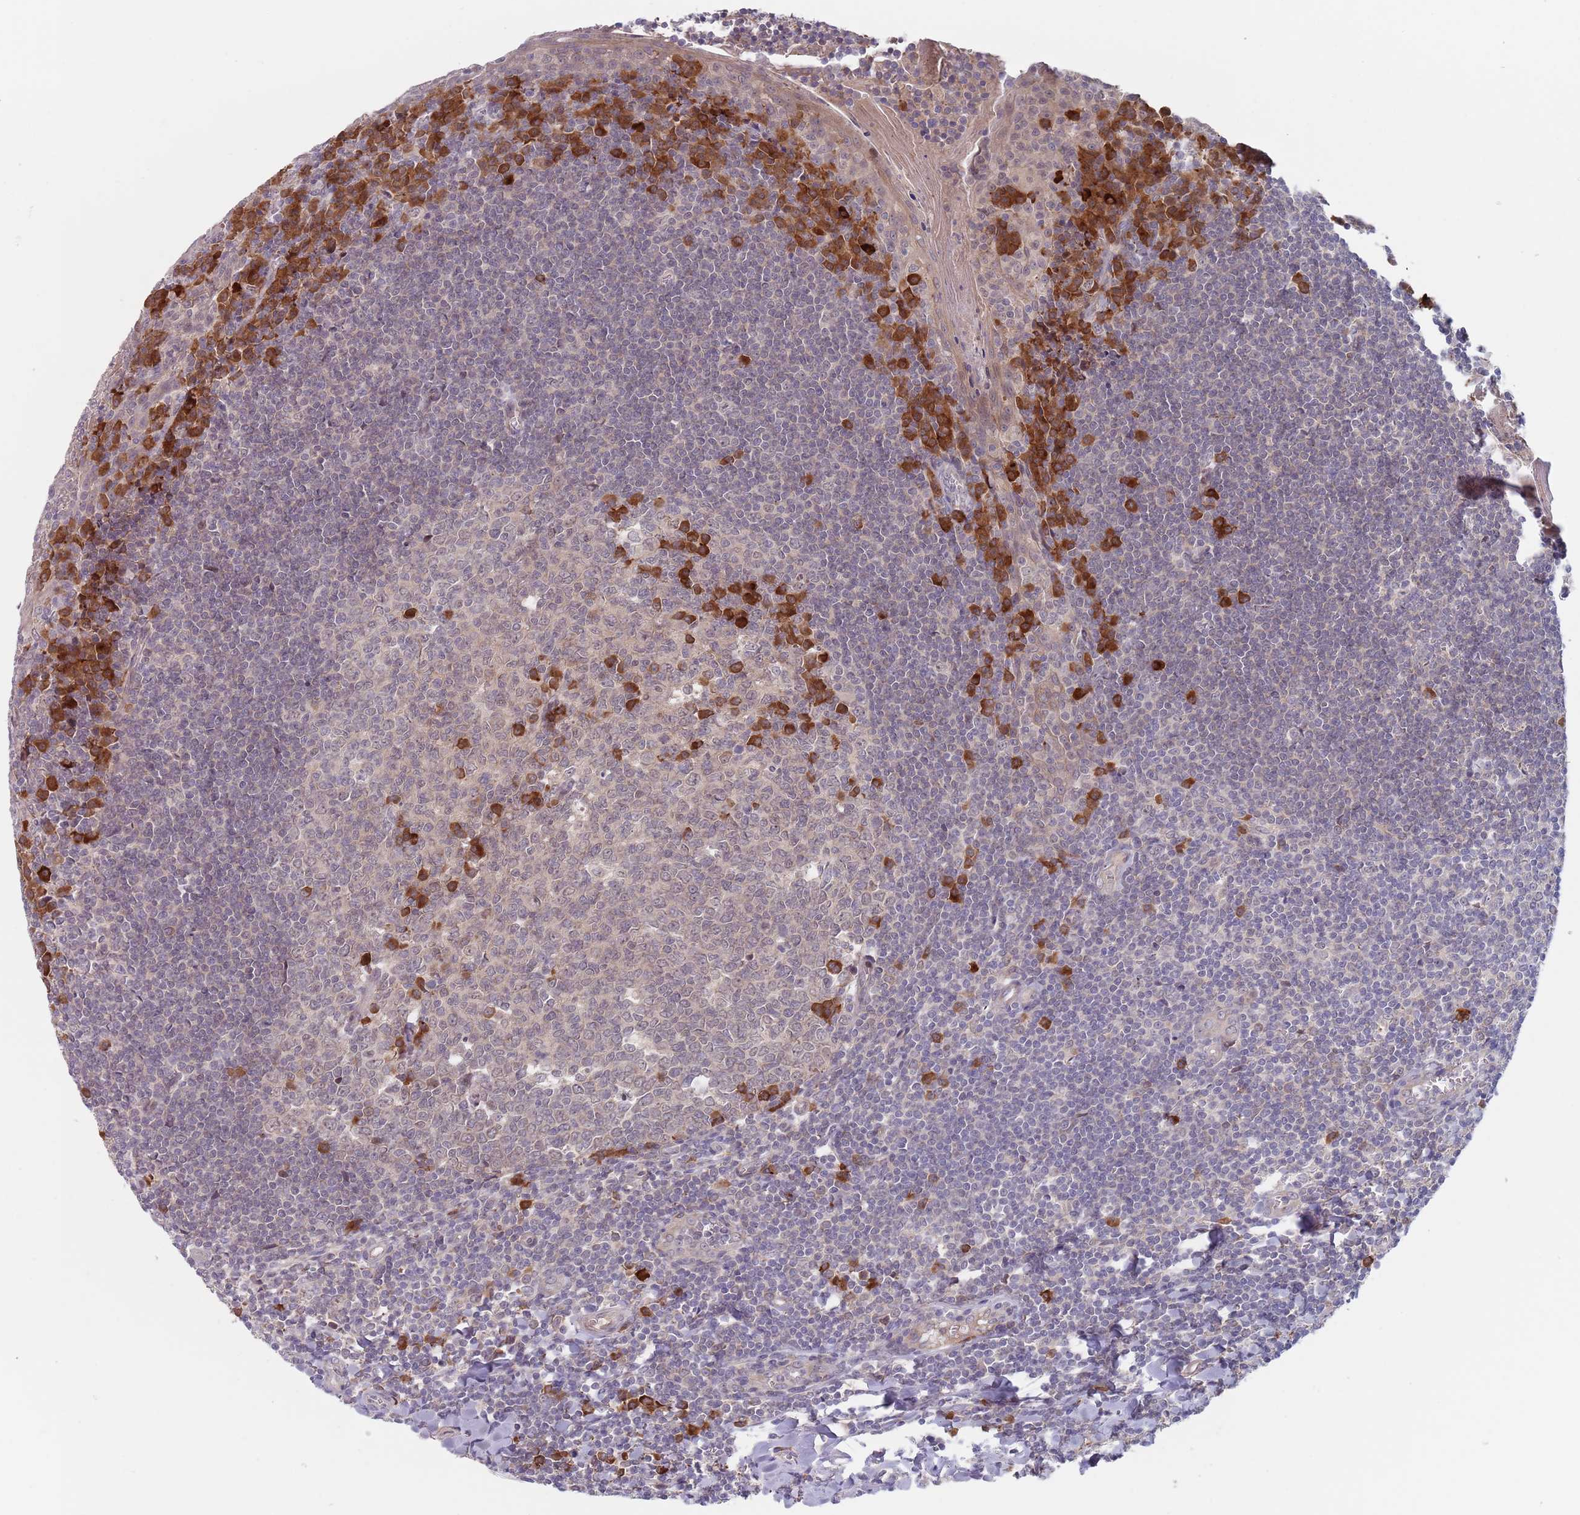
{"staining": {"intensity": "strong", "quantity": "<25%", "location": "cytoplasmic/membranous"}, "tissue": "tonsil", "cell_type": "Germinal center cells", "image_type": "normal", "snomed": [{"axis": "morphology", "description": "Normal tissue, NOS"}, {"axis": "topography", "description": "Tonsil"}], "caption": "Strong cytoplasmic/membranous staining for a protein is identified in approximately <25% of germinal center cells of benign tonsil using immunohistochemistry.", "gene": "ZNF140", "patient": {"sex": "male", "age": 27}}